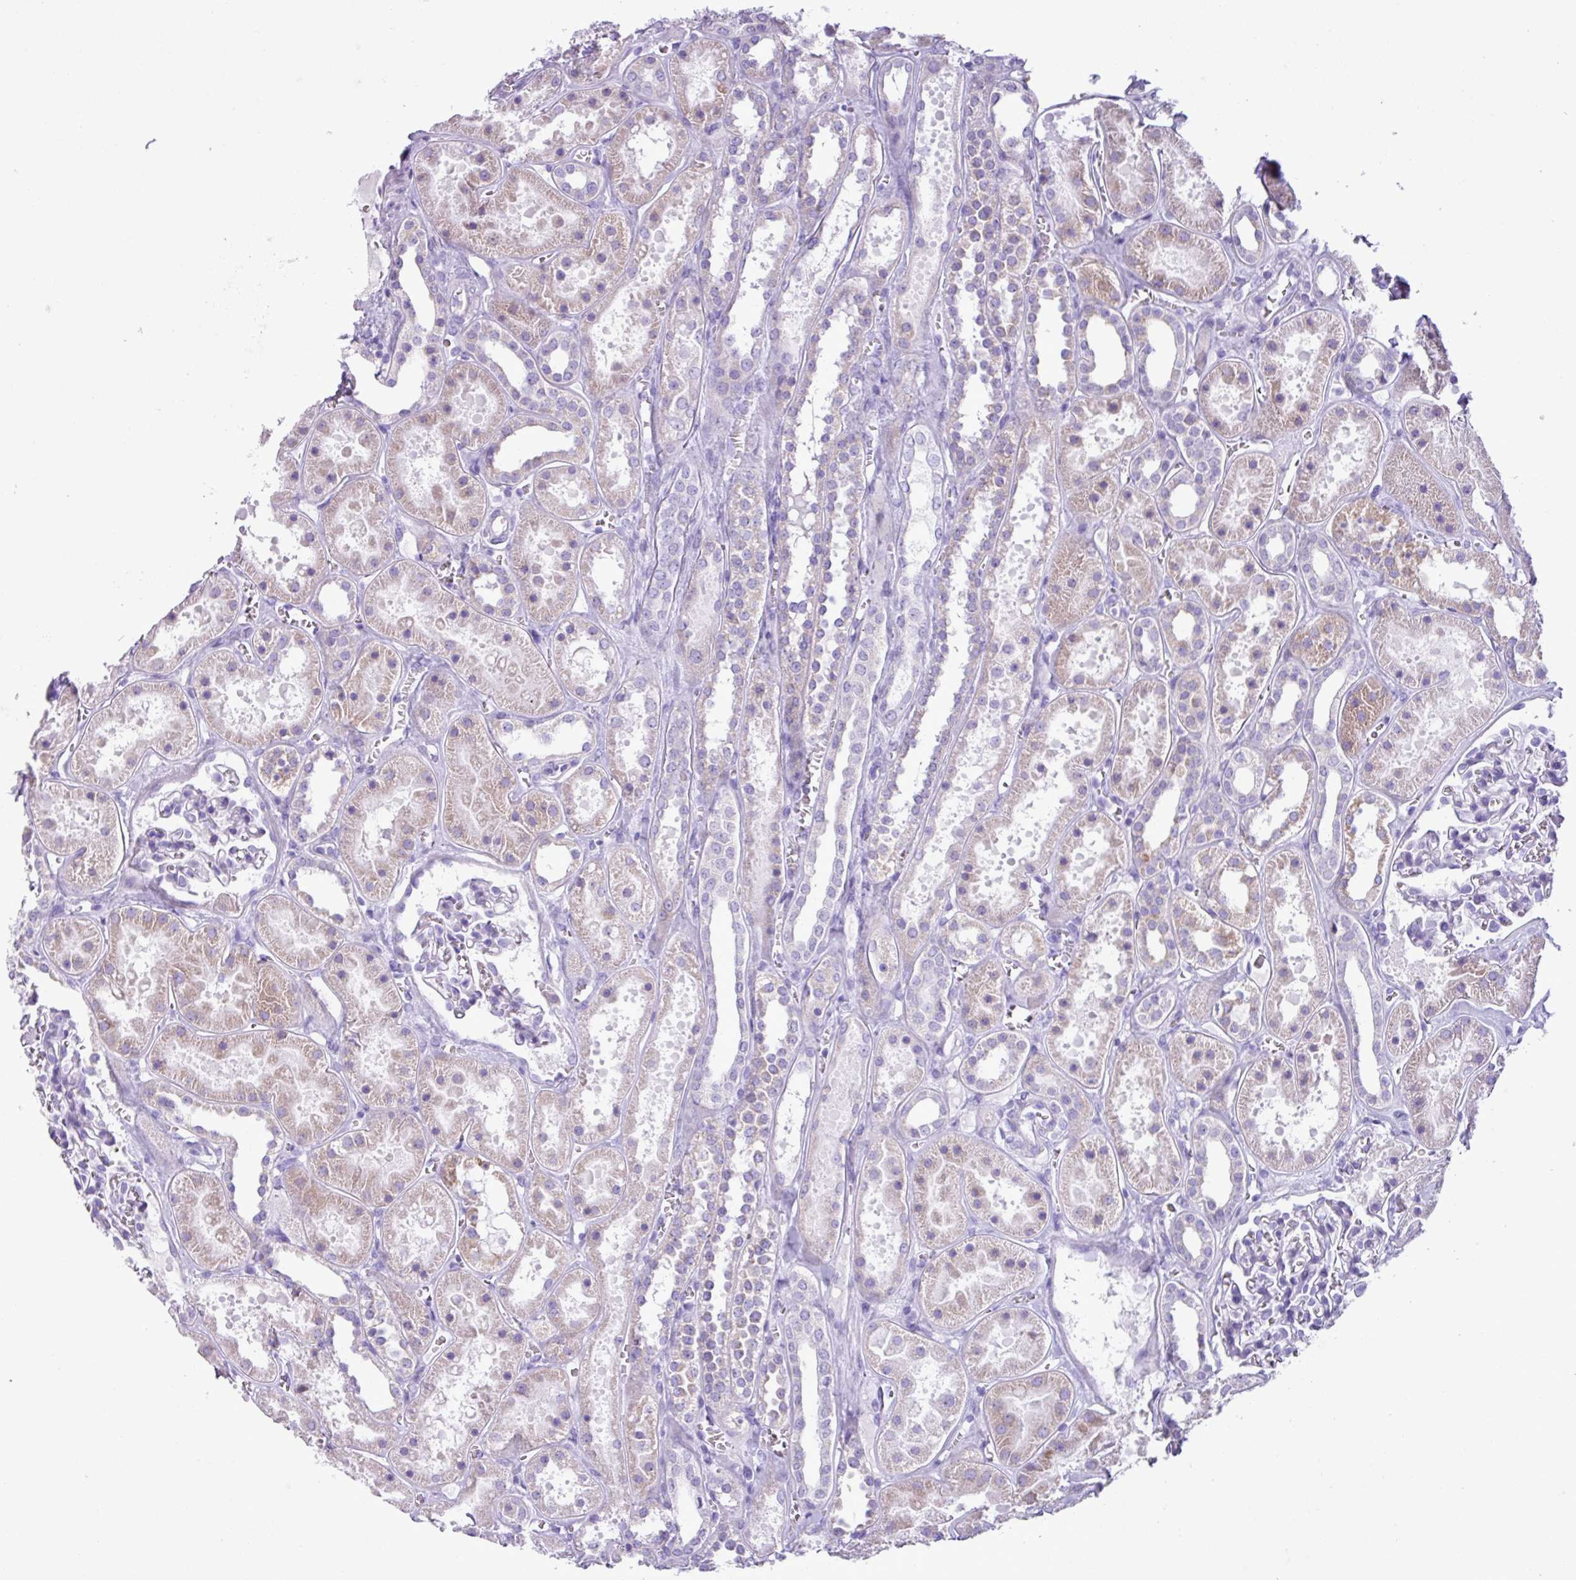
{"staining": {"intensity": "negative", "quantity": "none", "location": "none"}, "tissue": "kidney", "cell_type": "Cells in glomeruli", "image_type": "normal", "snomed": [{"axis": "morphology", "description": "Normal tissue, NOS"}, {"axis": "topography", "description": "Kidney"}], "caption": "Protein analysis of benign kidney shows no significant positivity in cells in glomeruli.", "gene": "AGO3", "patient": {"sex": "female", "age": 41}}